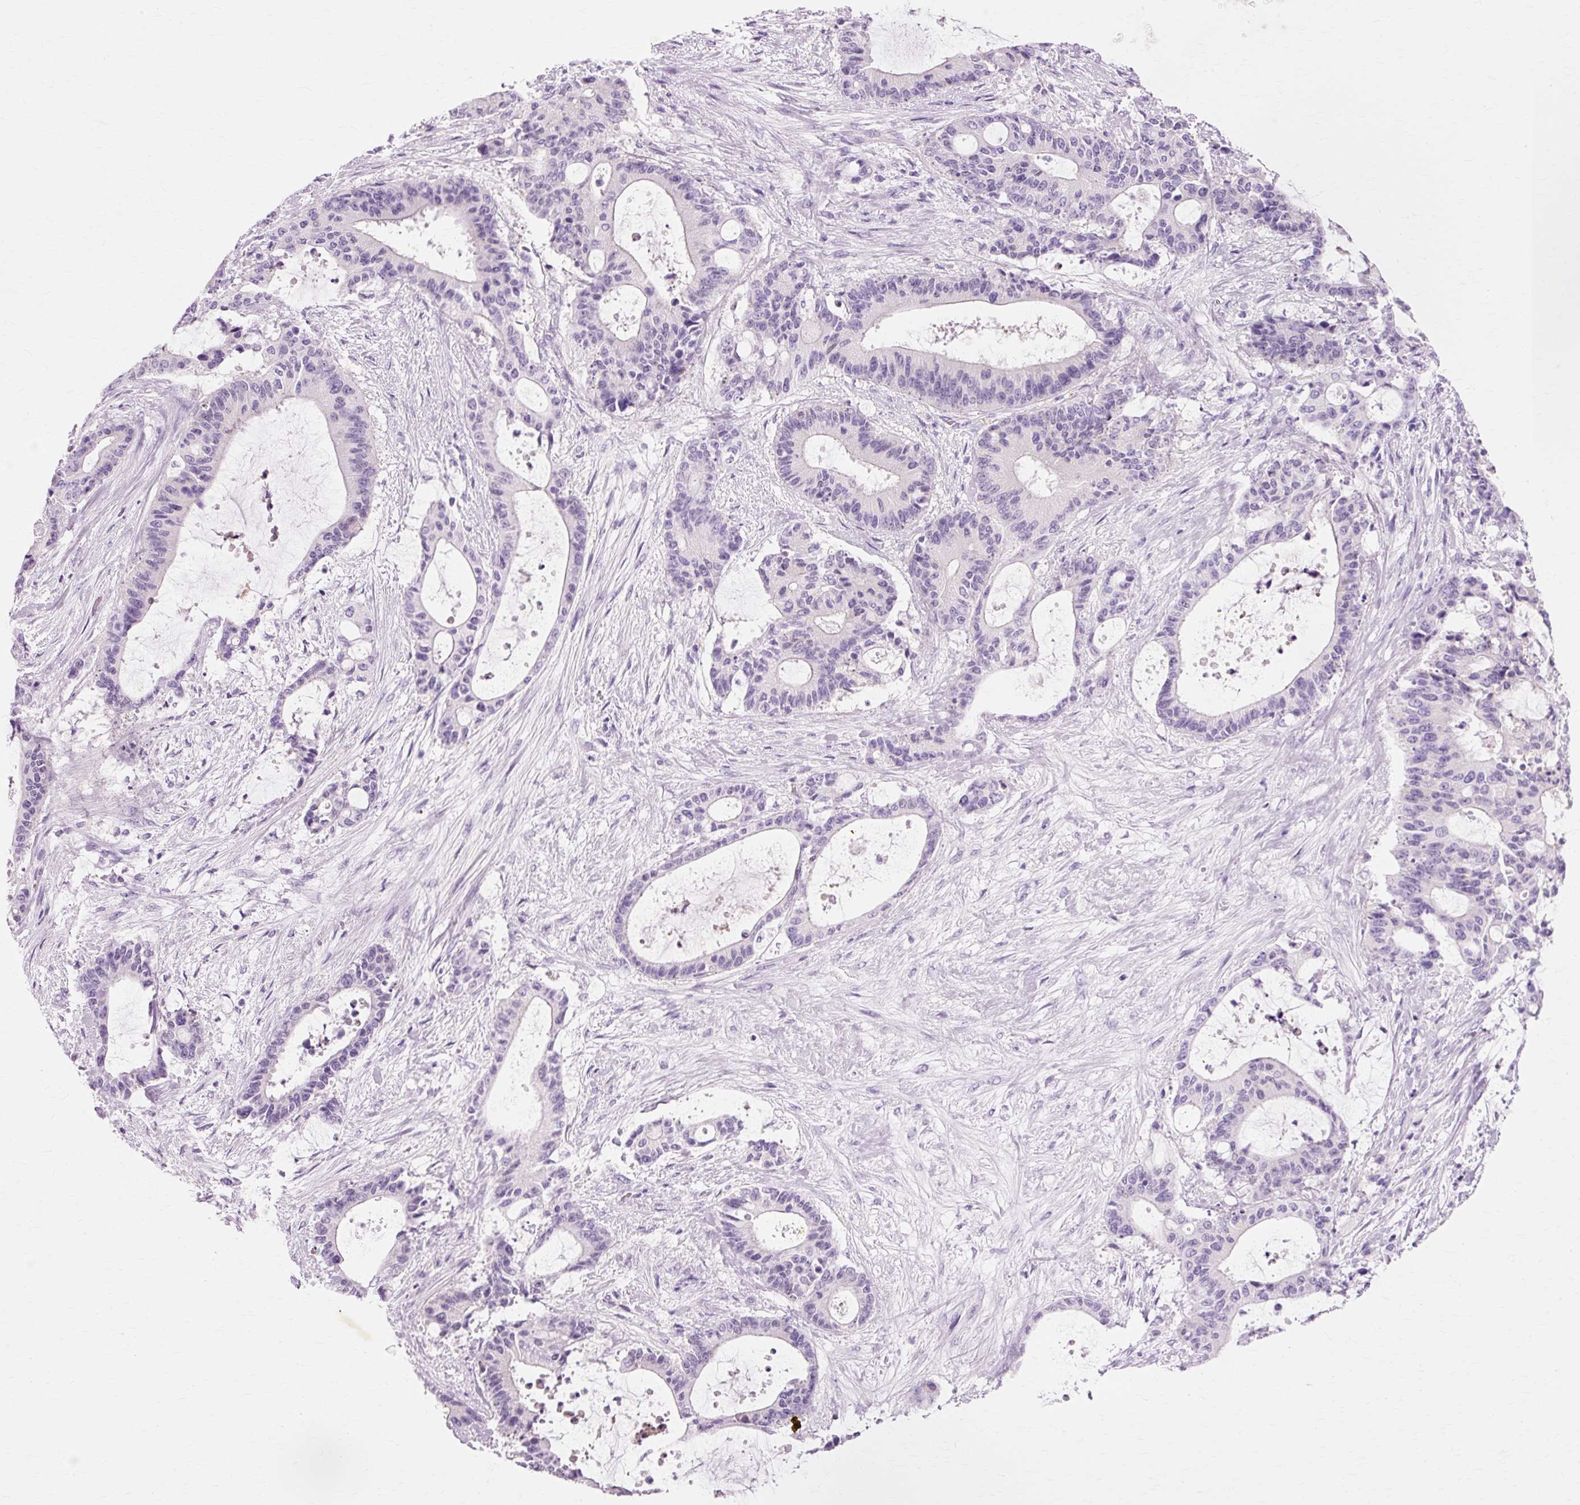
{"staining": {"intensity": "negative", "quantity": "none", "location": "none"}, "tissue": "liver cancer", "cell_type": "Tumor cells", "image_type": "cancer", "snomed": [{"axis": "morphology", "description": "Normal tissue, NOS"}, {"axis": "morphology", "description": "Cholangiocarcinoma"}, {"axis": "topography", "description": "Liver"}, {"axis": "topography", "description": "Peripheral nerve tissue"}], "caption": "IHC of human liver cancer demonstrates no staining in tumor cells.", "gene": "VN1R2", "patient": {"sex": "female", "age": 73}}